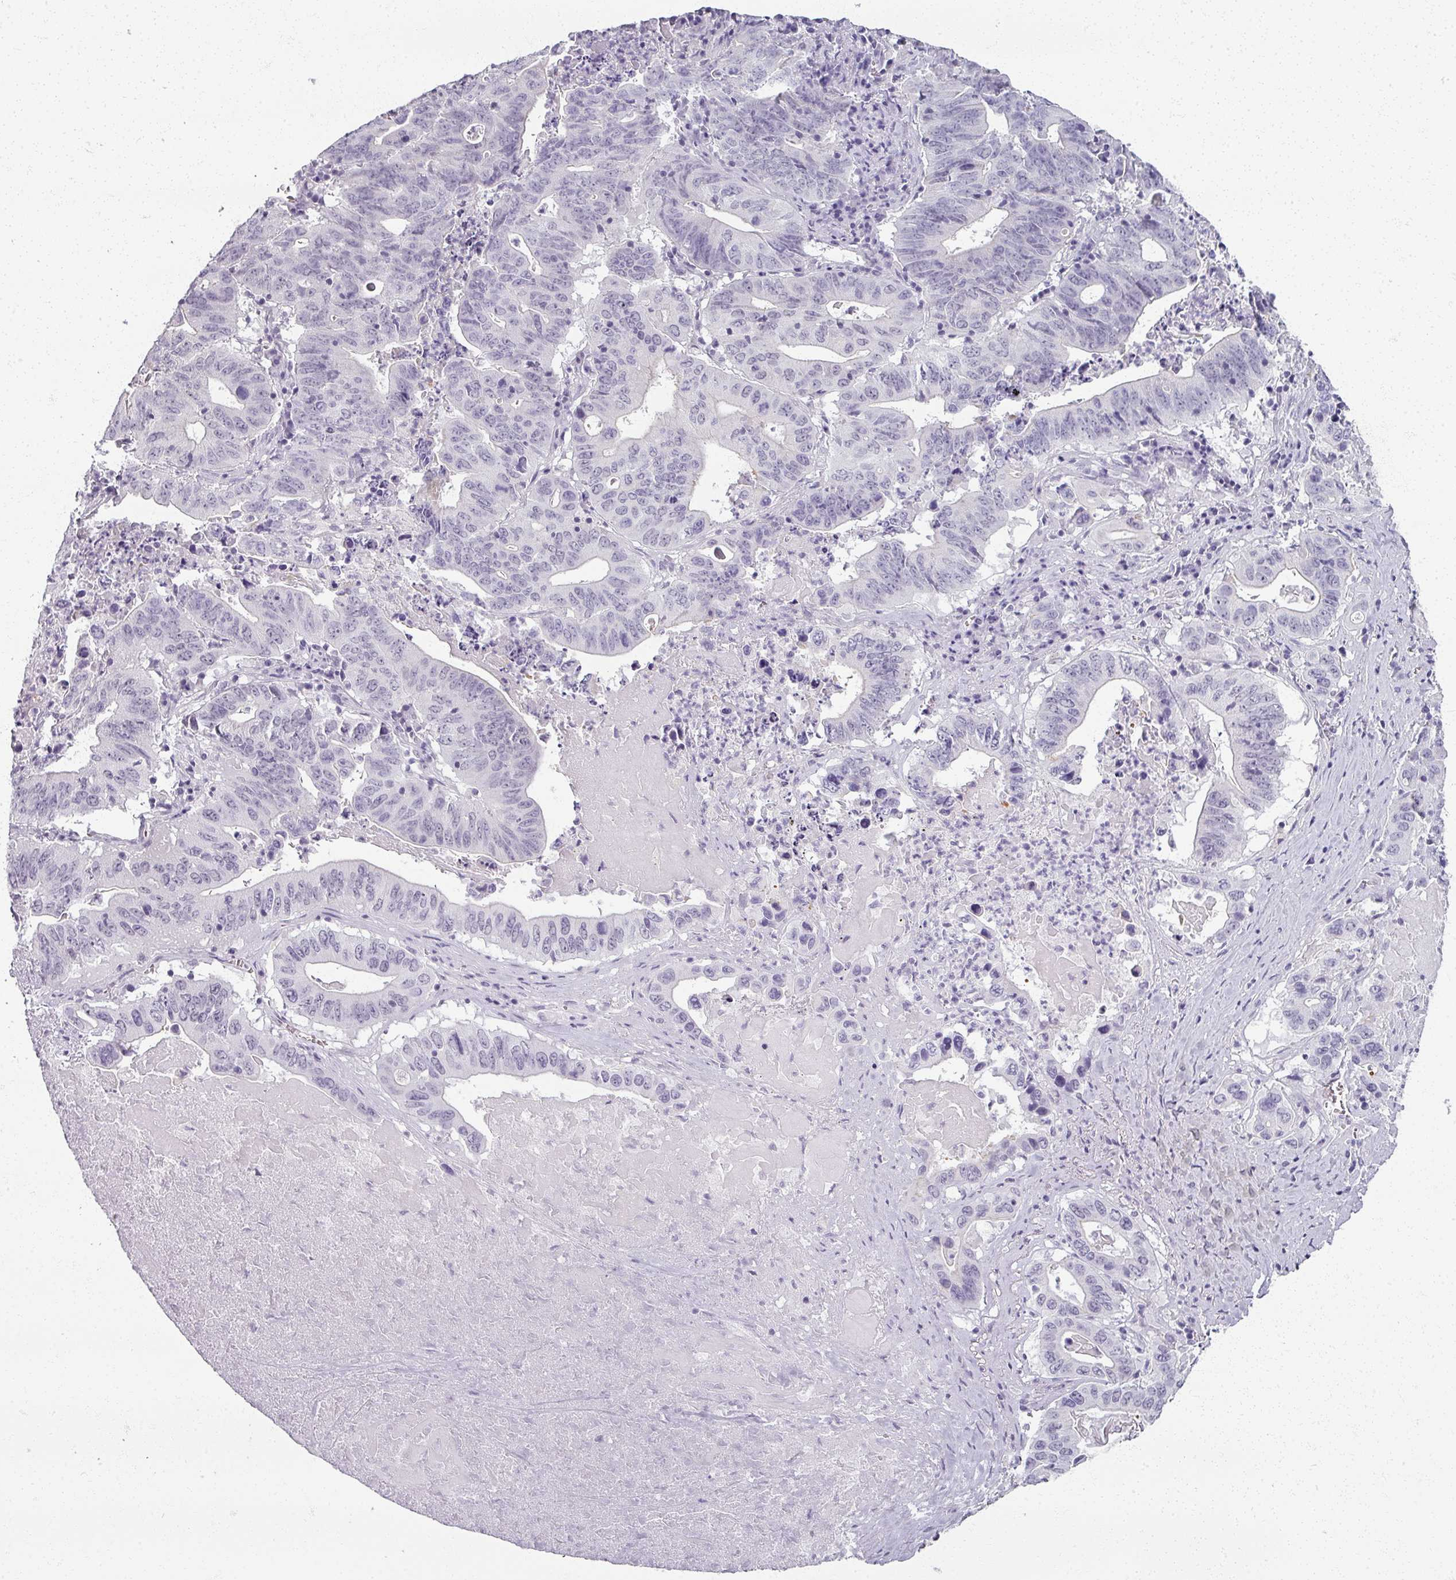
{"staining": {"intensity": "negative", "quantity": "none", "location": "none"}, "tissue": "lung cancer", "cell_type": "Tumor cells", "image_type": "cancer", "snomed": [{"axis": "morphology", "description": "Adenocarcinoma, NOS"}, {"axis": "topography", "description": "Lung"}], "caption": "A micrograph of lung adenocarcinoma stained for a protein displays no brown staining in tumor cells.", "gene": "RFPL2", "patient": {"sex": "female", "age": 60}}